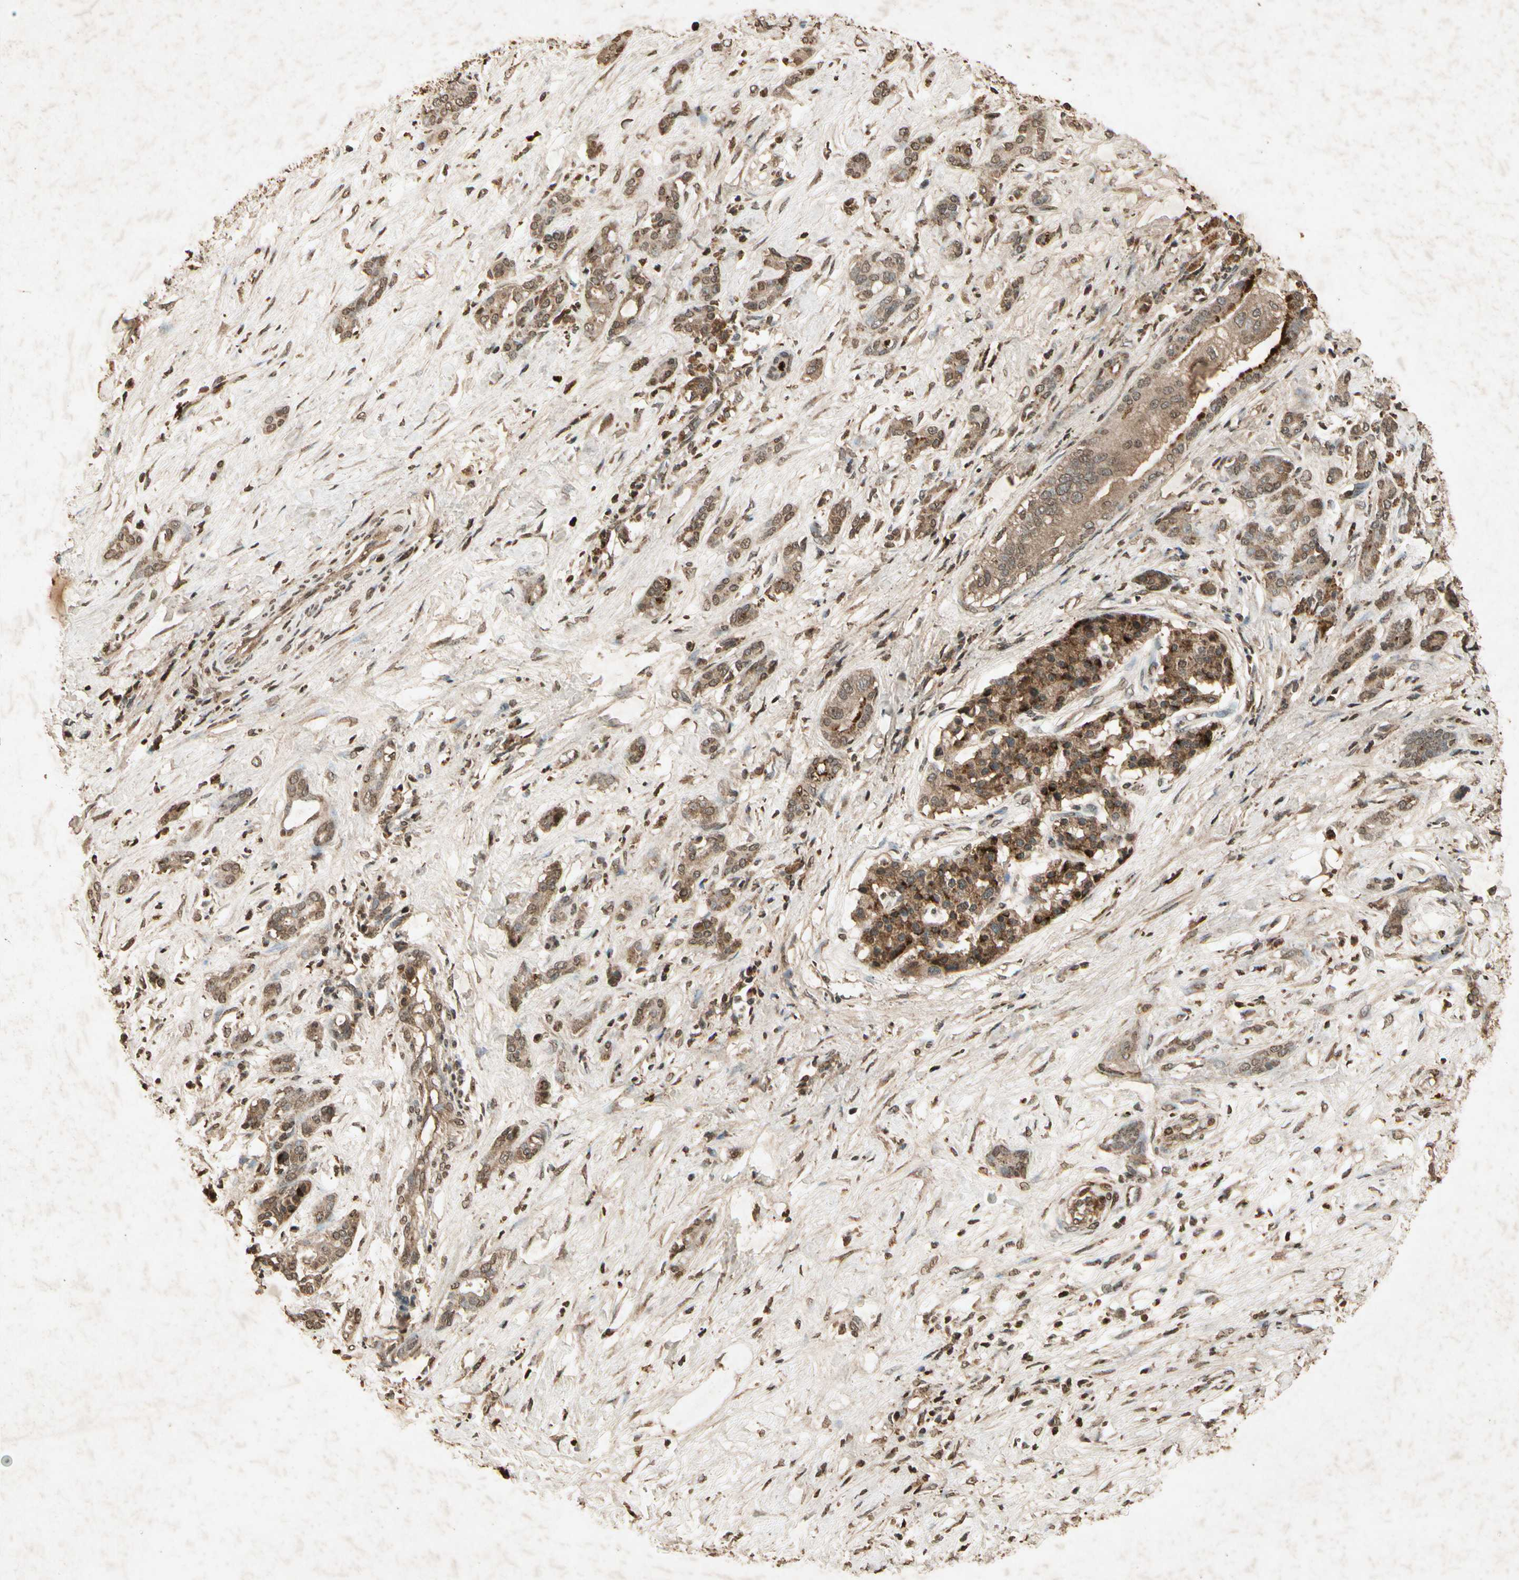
{"staining": {"intensity": "strong", "quantity": ">75%", "location": "cytoplasmic/membranous,nuclear"}, "tissue": "pancreatic cancer", "cell_type": "Tumor cells", "image_type": "cancer", "snomed": [{"axis": "morphology", "description": "Adenocarcinoma, NOS"}, {"axis": "topography", "description": "Pancreas"}], "caption": "Human pancreatic adenocarcinoma stained for a protein (brown) displays strong cytoplasmic/membranous and nuclear positive expression in about >75% of tumor cells.", "gene": "GC", "patient": {"sex": "male", "age": 41}}